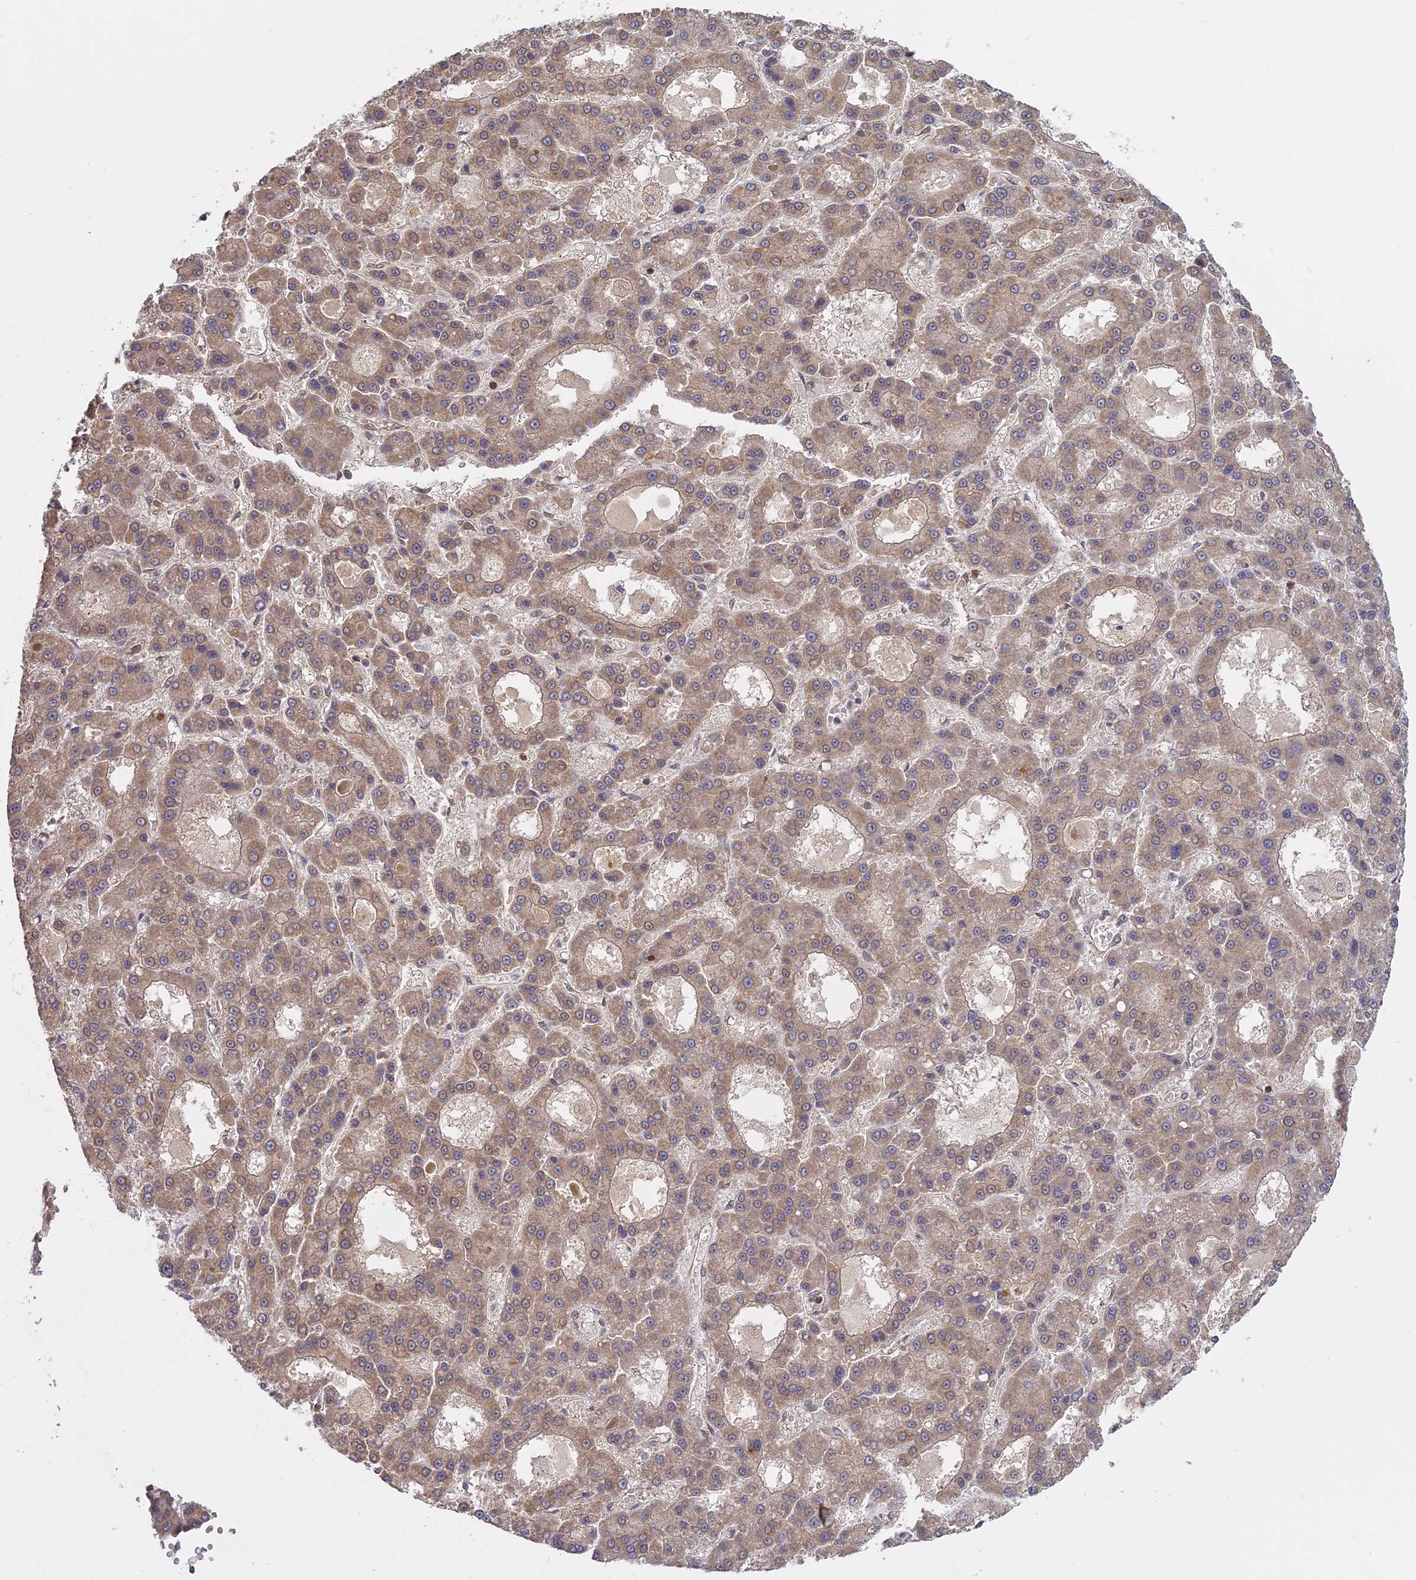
{"staining": {"intensity": "weak", "quantity": ">75%", "location": "cytoplasmic/membranous"}, "tissue": "liver cancer", "cell_type": "Tumor cells", "image_type": "cancer", "snomed": [{"axis": "morphology", "description": "Carcinoma, Hepatocellular, NOS"}, {"axis": "topography", "description": "Liver"}], "caption": "Immunohistochemistry of human liver cancer (hepatocellular carcinoma) reveals low levels of weak cytoplasmic/membranous expression in approximately >75% of tumor cells. Immunohistochemistry (ihc) stains the protein of interest in brown and the nuclei are stained blue.", "gene": "PKIG", "patient": {"sex": "male", "age": 70}}